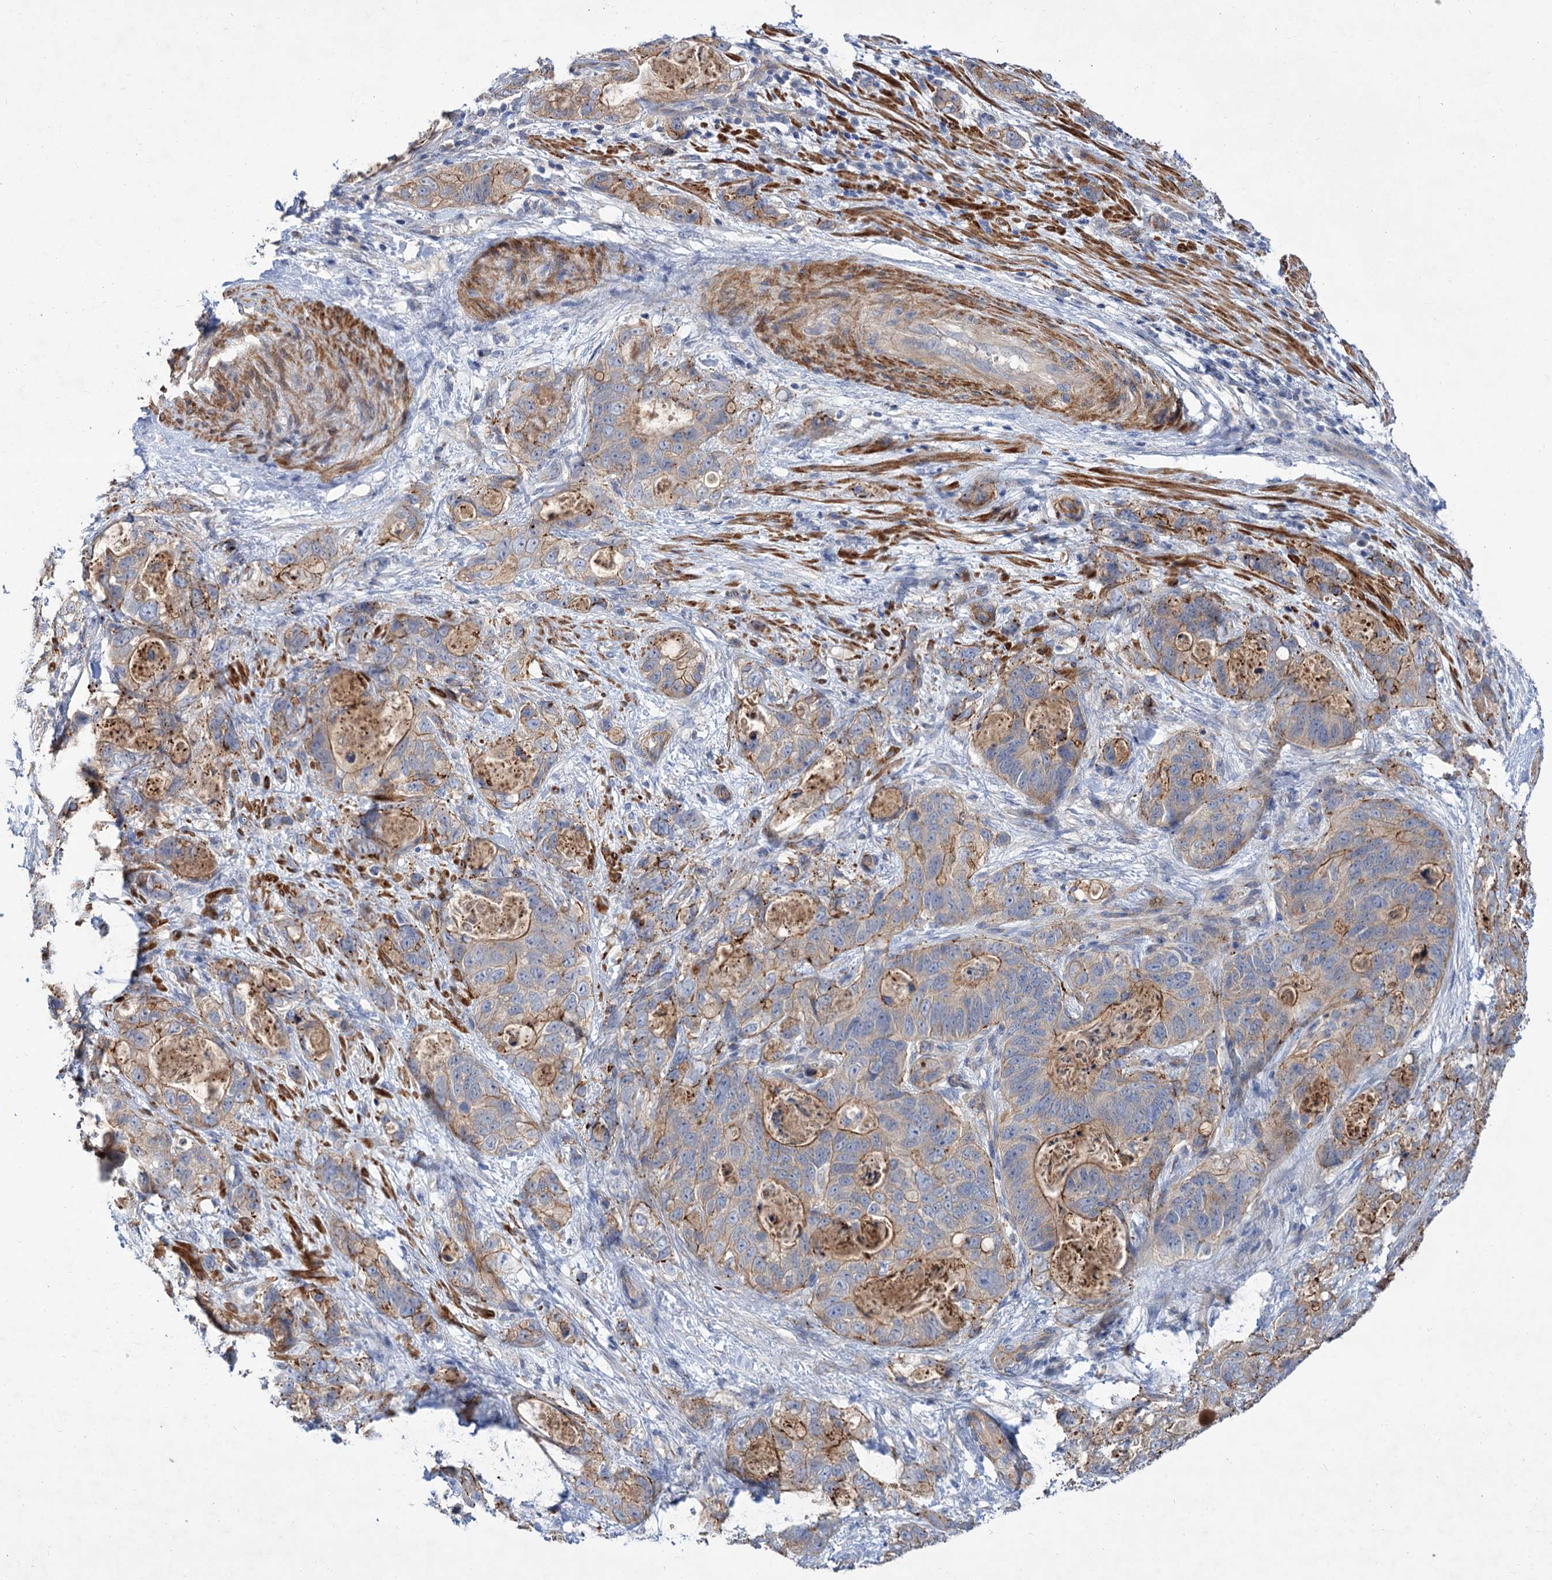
{"staining": {"intensity": "moderate", "quantity": "<25%", "location": "cytoplasmic/membranous"}, "tissue": "stomach cancer", "cell_type": "Tumor cells", "image_type": "cancer", "snomed": [{"axis": "morphology", "description": "Normal tissue, NOS"}, {"axis": "morphology", "description": "Adenocarcinoma, NOS"}, {"axis": "topography", "description": "Stomach"}], "caption": "Tumor cells demonstrate moderate cytoplasmic/membranous staining in approximately <25% of cells in stomach adenocarcinoma.", "gene": "NUDCD2", "patient": {"sex": "female", "age": 89}}